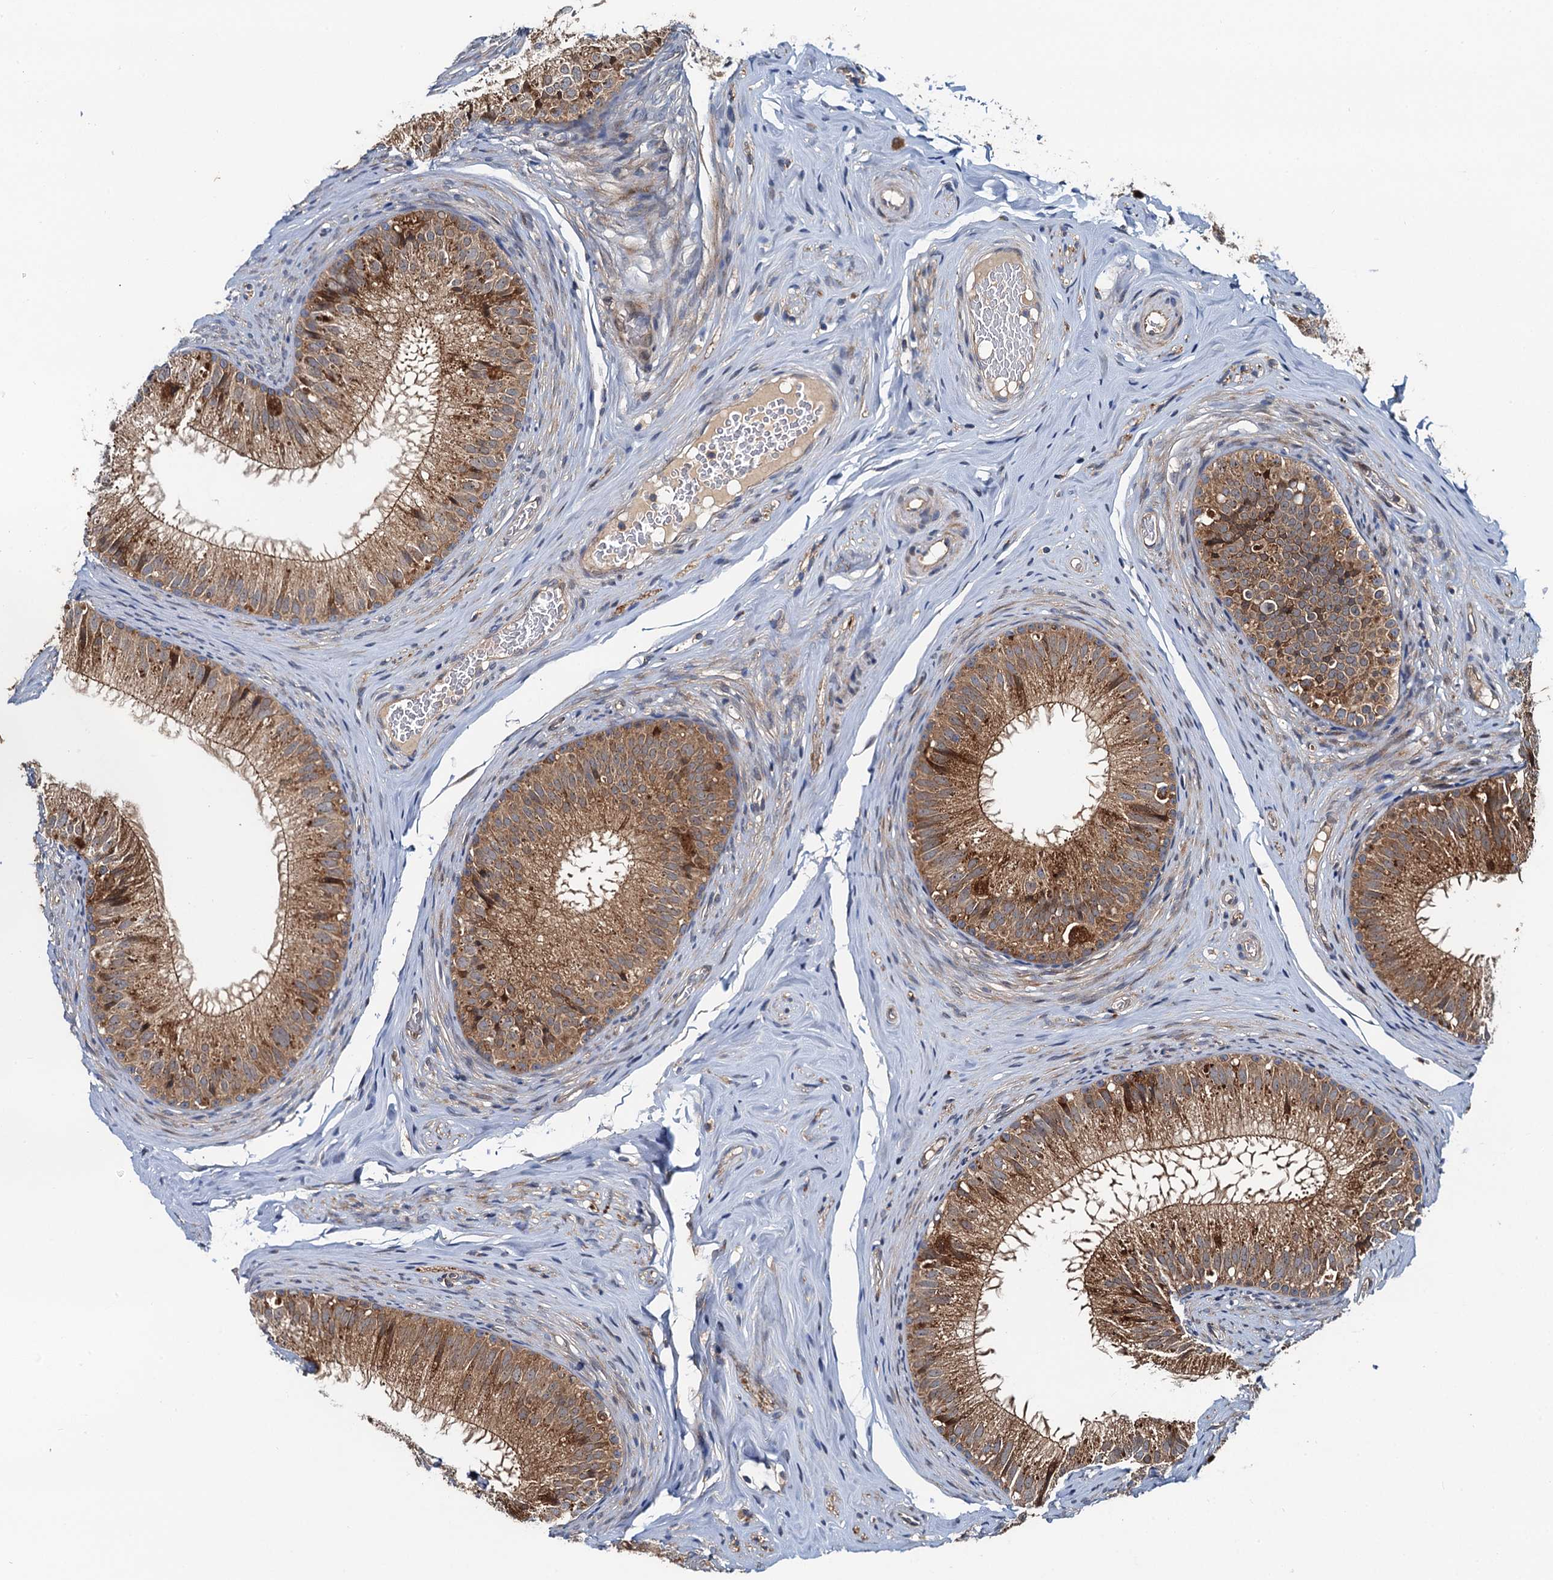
{"staining": {"intensity": "moderate", "quantity": ">75%", "location": "cytoplasmic/membranous"}, "tissue": "epididymis", "cell_type": "Glandular cells", "image_type": "normal", "snomed": [{"axis": "morphology", "description": "Normal tissue, NOS"}, {"axis": "topography", "description": "Epididymis"}], "caption": "This micrograph displays immunohistochemistry staining of benign human epididymis, with medium moderate cytoplasmic/membranous expression in approximately >75% of glandular cells.", "gene": "EFL1", "patient": {"sex": "male", "age": 34}}